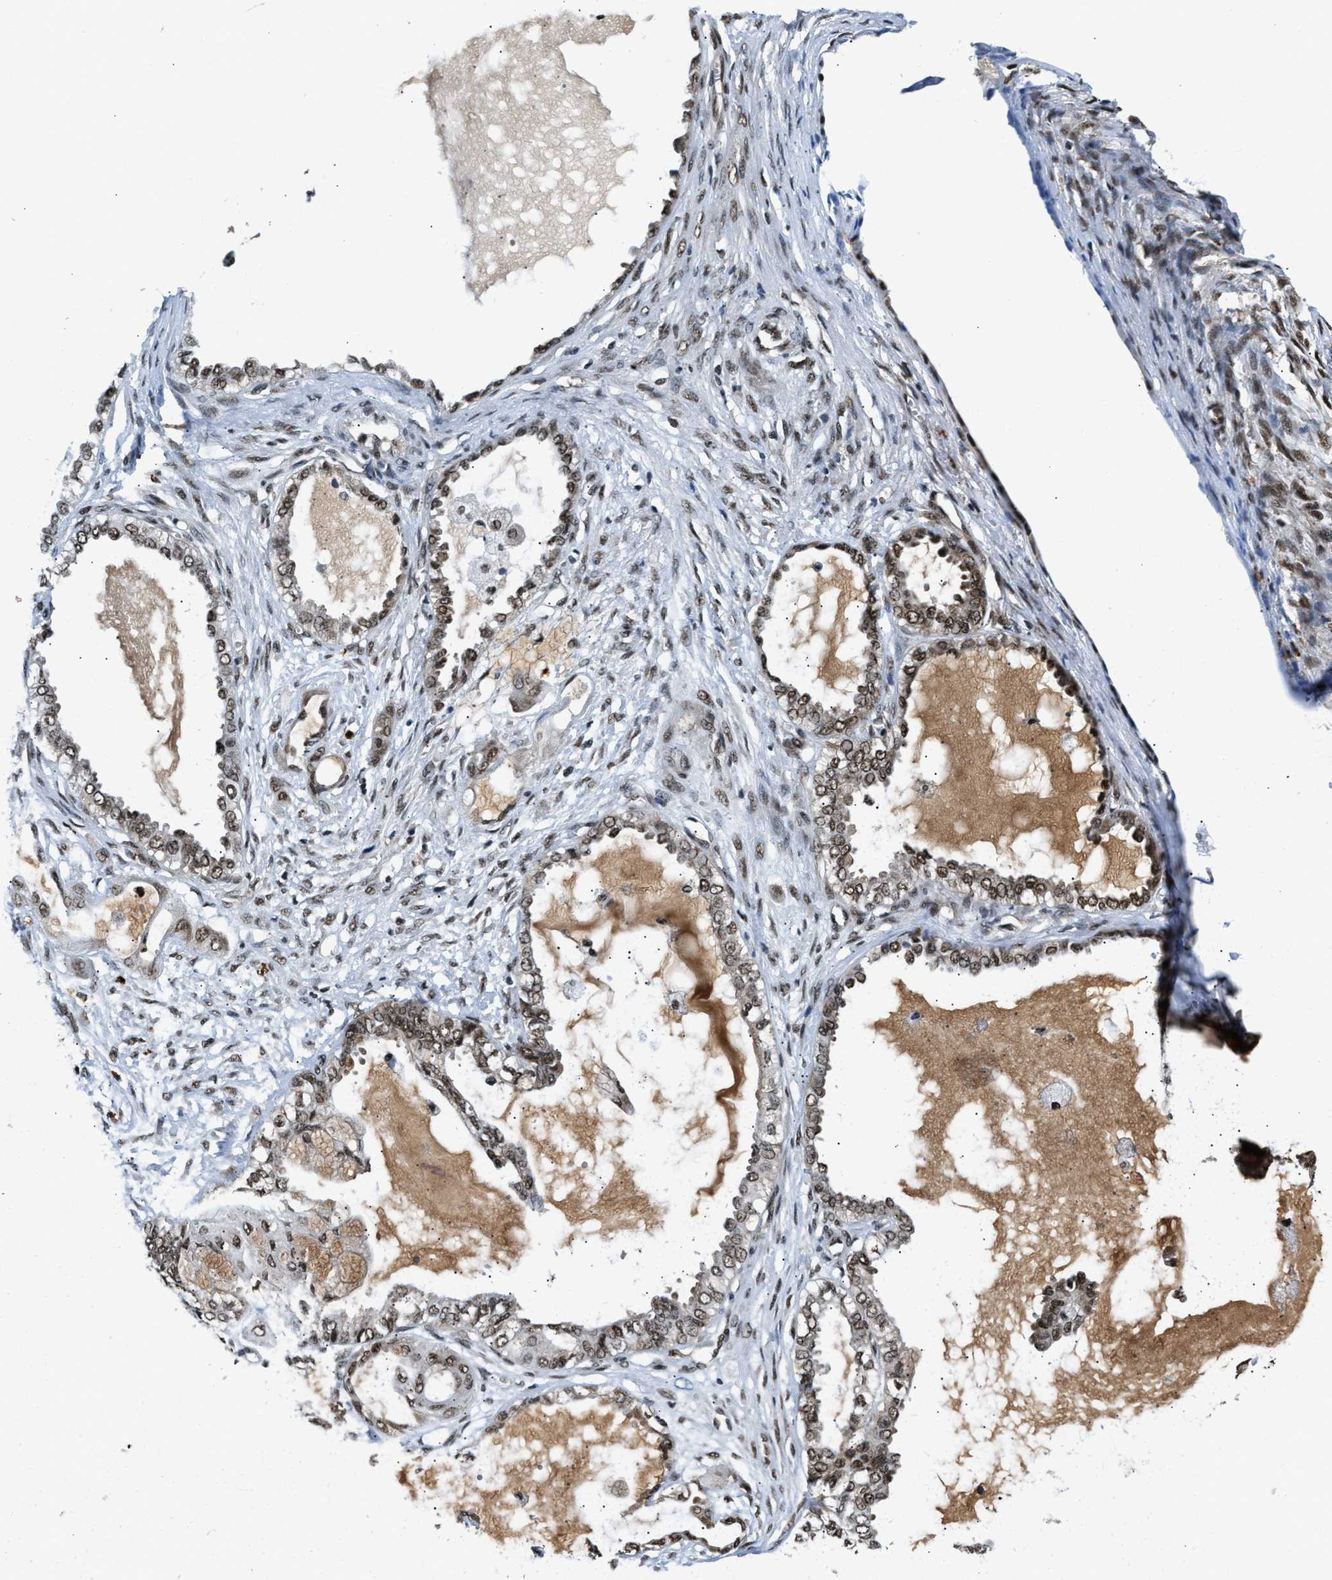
{"staining": {"intensity": "moderate", "quantity": ">75%", "location": "nuclear"}, "tissue": "ovarian cancer", "cell_type": "Tumor cells", "image_type": "cancer", "snomed": [{"axis": "morphology", "description": "Carcinoma, NOS"}, {"axis": "morphology", "description": "Carcinoma, endometroid"}, {"axis": "topography", "description": "Ovary"}], "caption": "Ovarian cancer was stained to show a protein in brown. There is medium levels of moderate nuclear positivity in about >75% of tumor cells.", "gene": "CCNDBP1", "patient": {"sex": "female", "age": 50}}